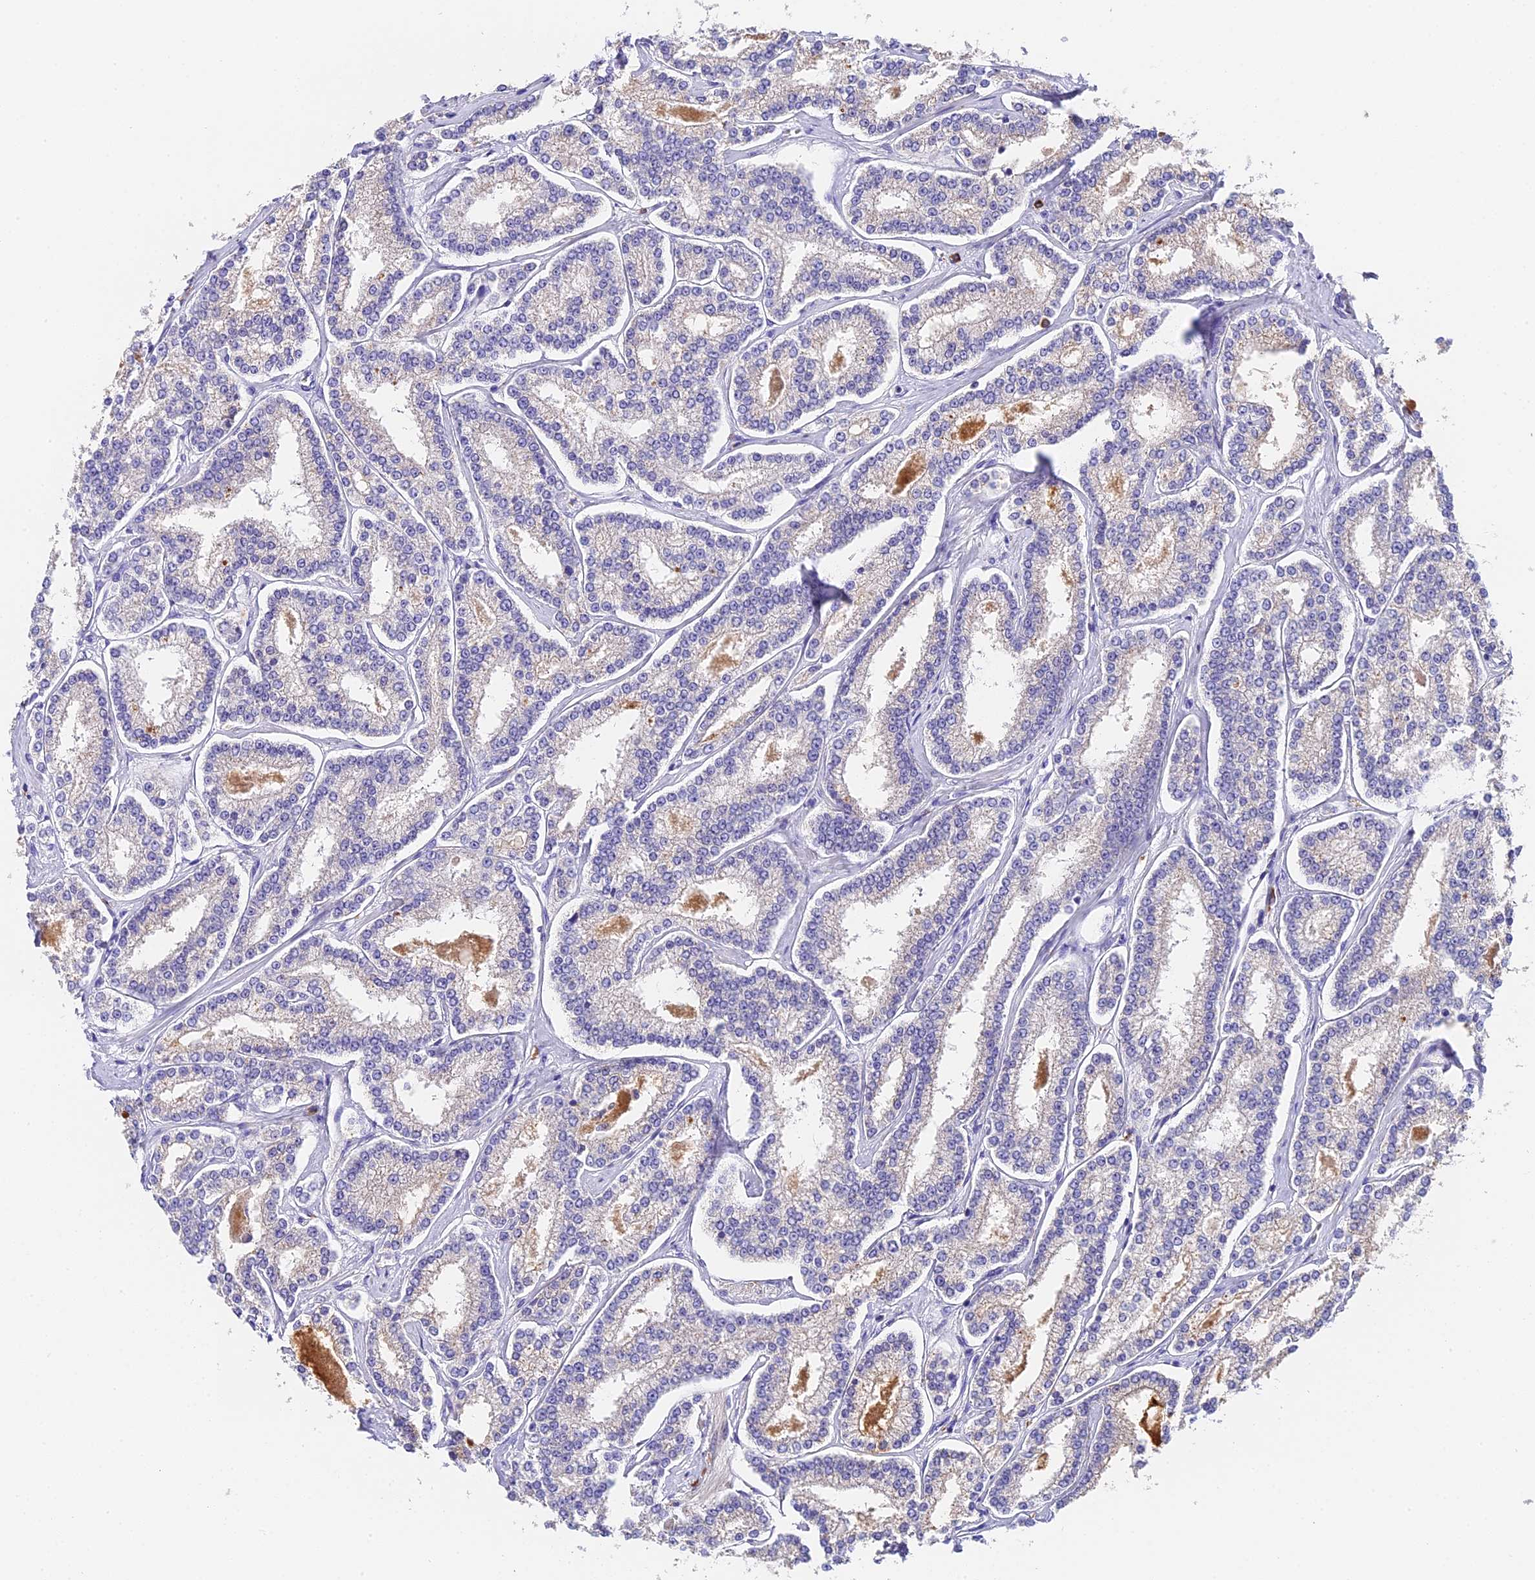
{"staining": {"intensity": "negative", "quantity": "none", "location": "none"}, "tissue": "prostate cancer", "cell_type": "Tumor cells", "image_type": "cancer", "snomed": [{"axis": "morphology", "description": "Normal tissue, NOS"}, {"axis": "morphology", "description": "Adenocarcinoma, High grade"}, {"axis": "topography", "description": "Prostate"}], "caption": "DAB (3,3'-diaminobenzidine) immunohistochemical staining of adenocarcinoma (high-grade) (prostate) reveals no significant positivity in tumor cells.", "gene": "LYPD6", "patient": {"sex": "male", "age": 83}}